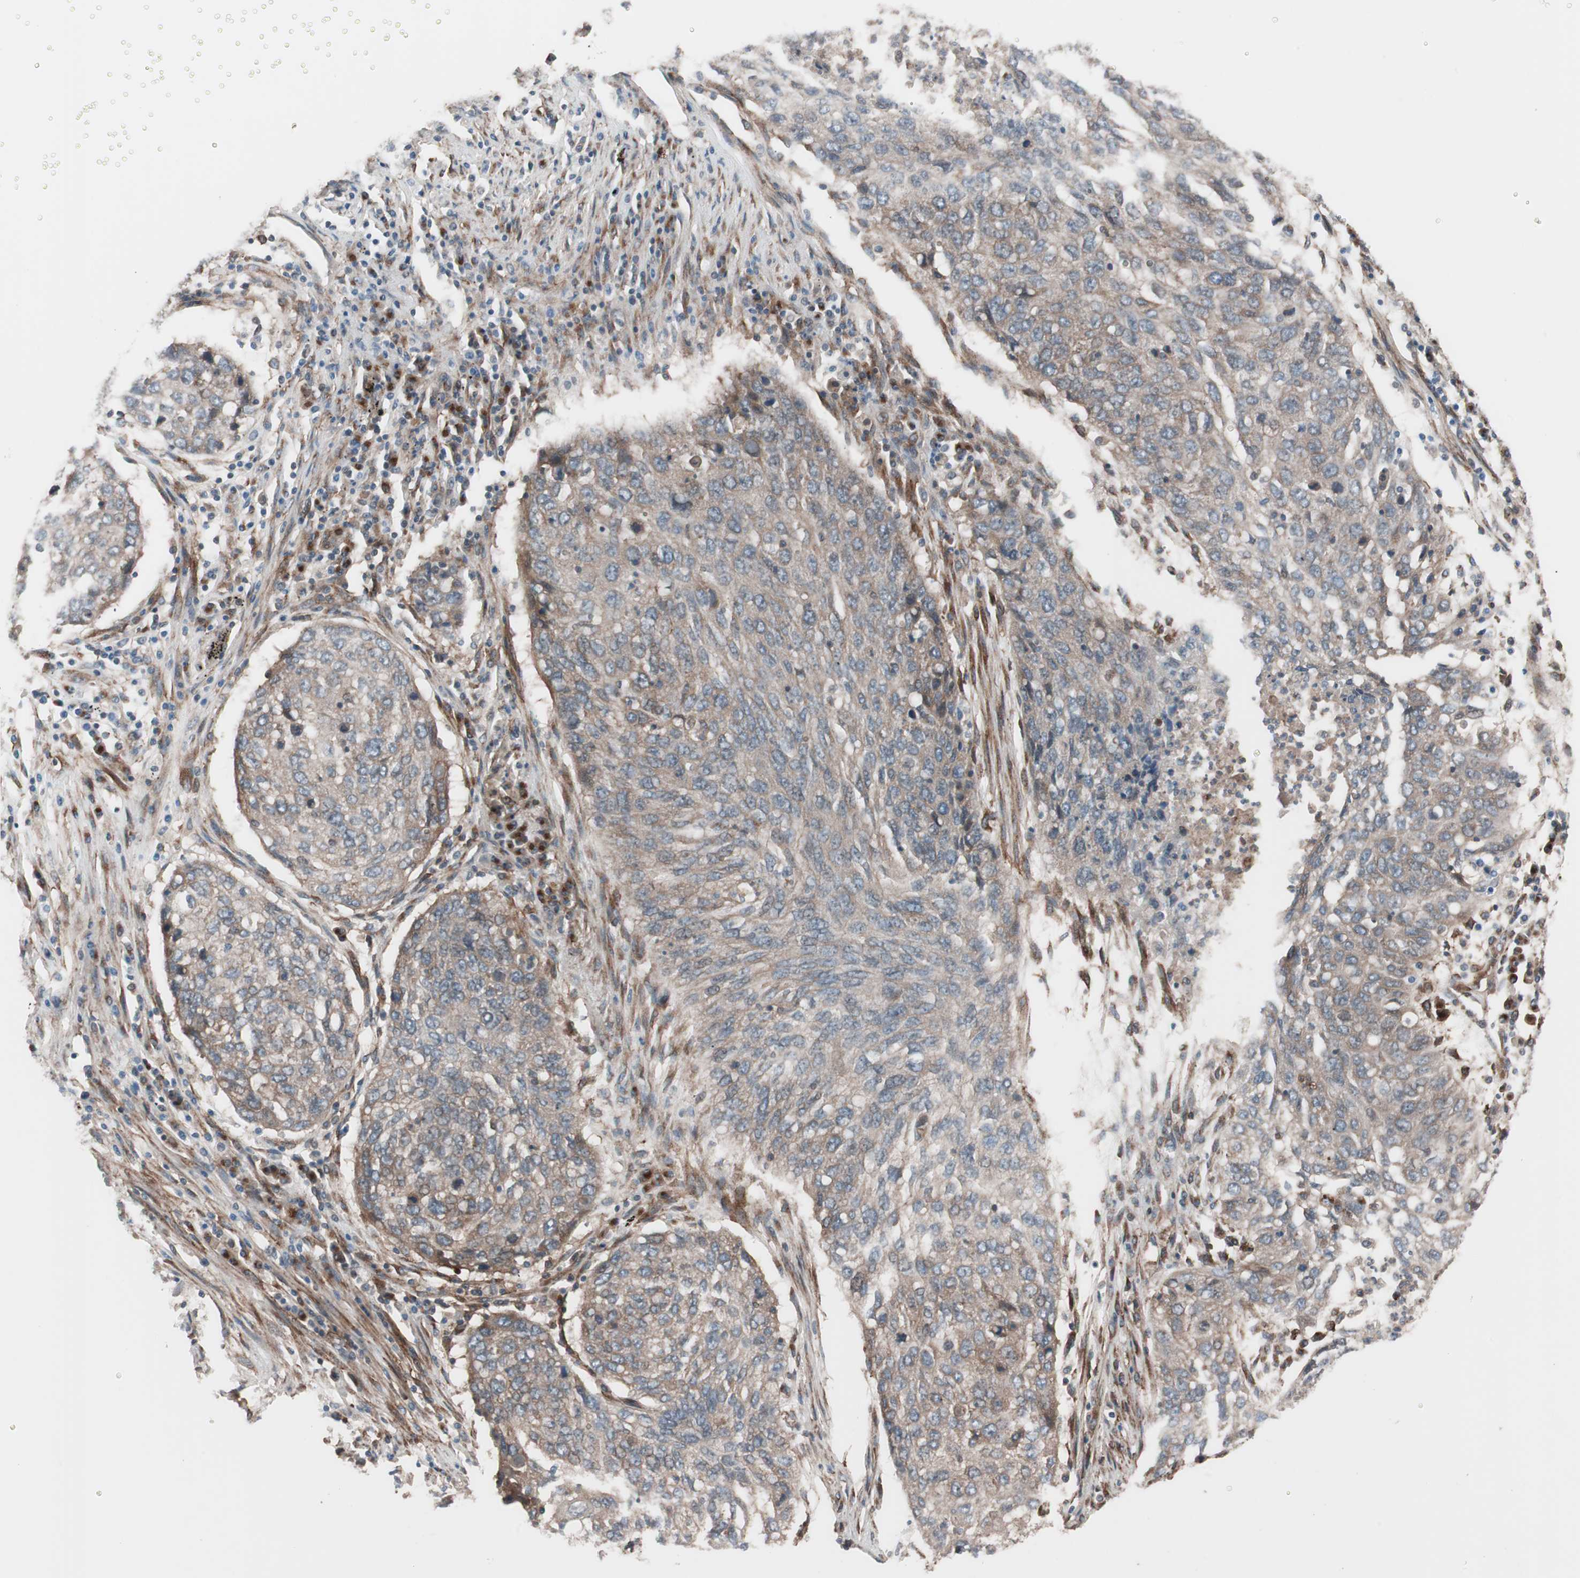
{"staining": {"intensity": "weak", "quantity": ">75%", "location": "cytoplasmic/membranous"}, "tissue": "lung cancer", "cell_type": "Tumor cells", "image_type": "cancer", "snomed": [{"axis": "morphology", "description": "Squamous cell carcinoma, NOS"}, {"axis": "topography", "description": "Lung"}], "caption": "Human lung squamous cell carcinoma stained with a protein marker reveals weak staining in tumor cells.", "gene": "SEC31A", "patient": {"sex": "female", "age": 63}}